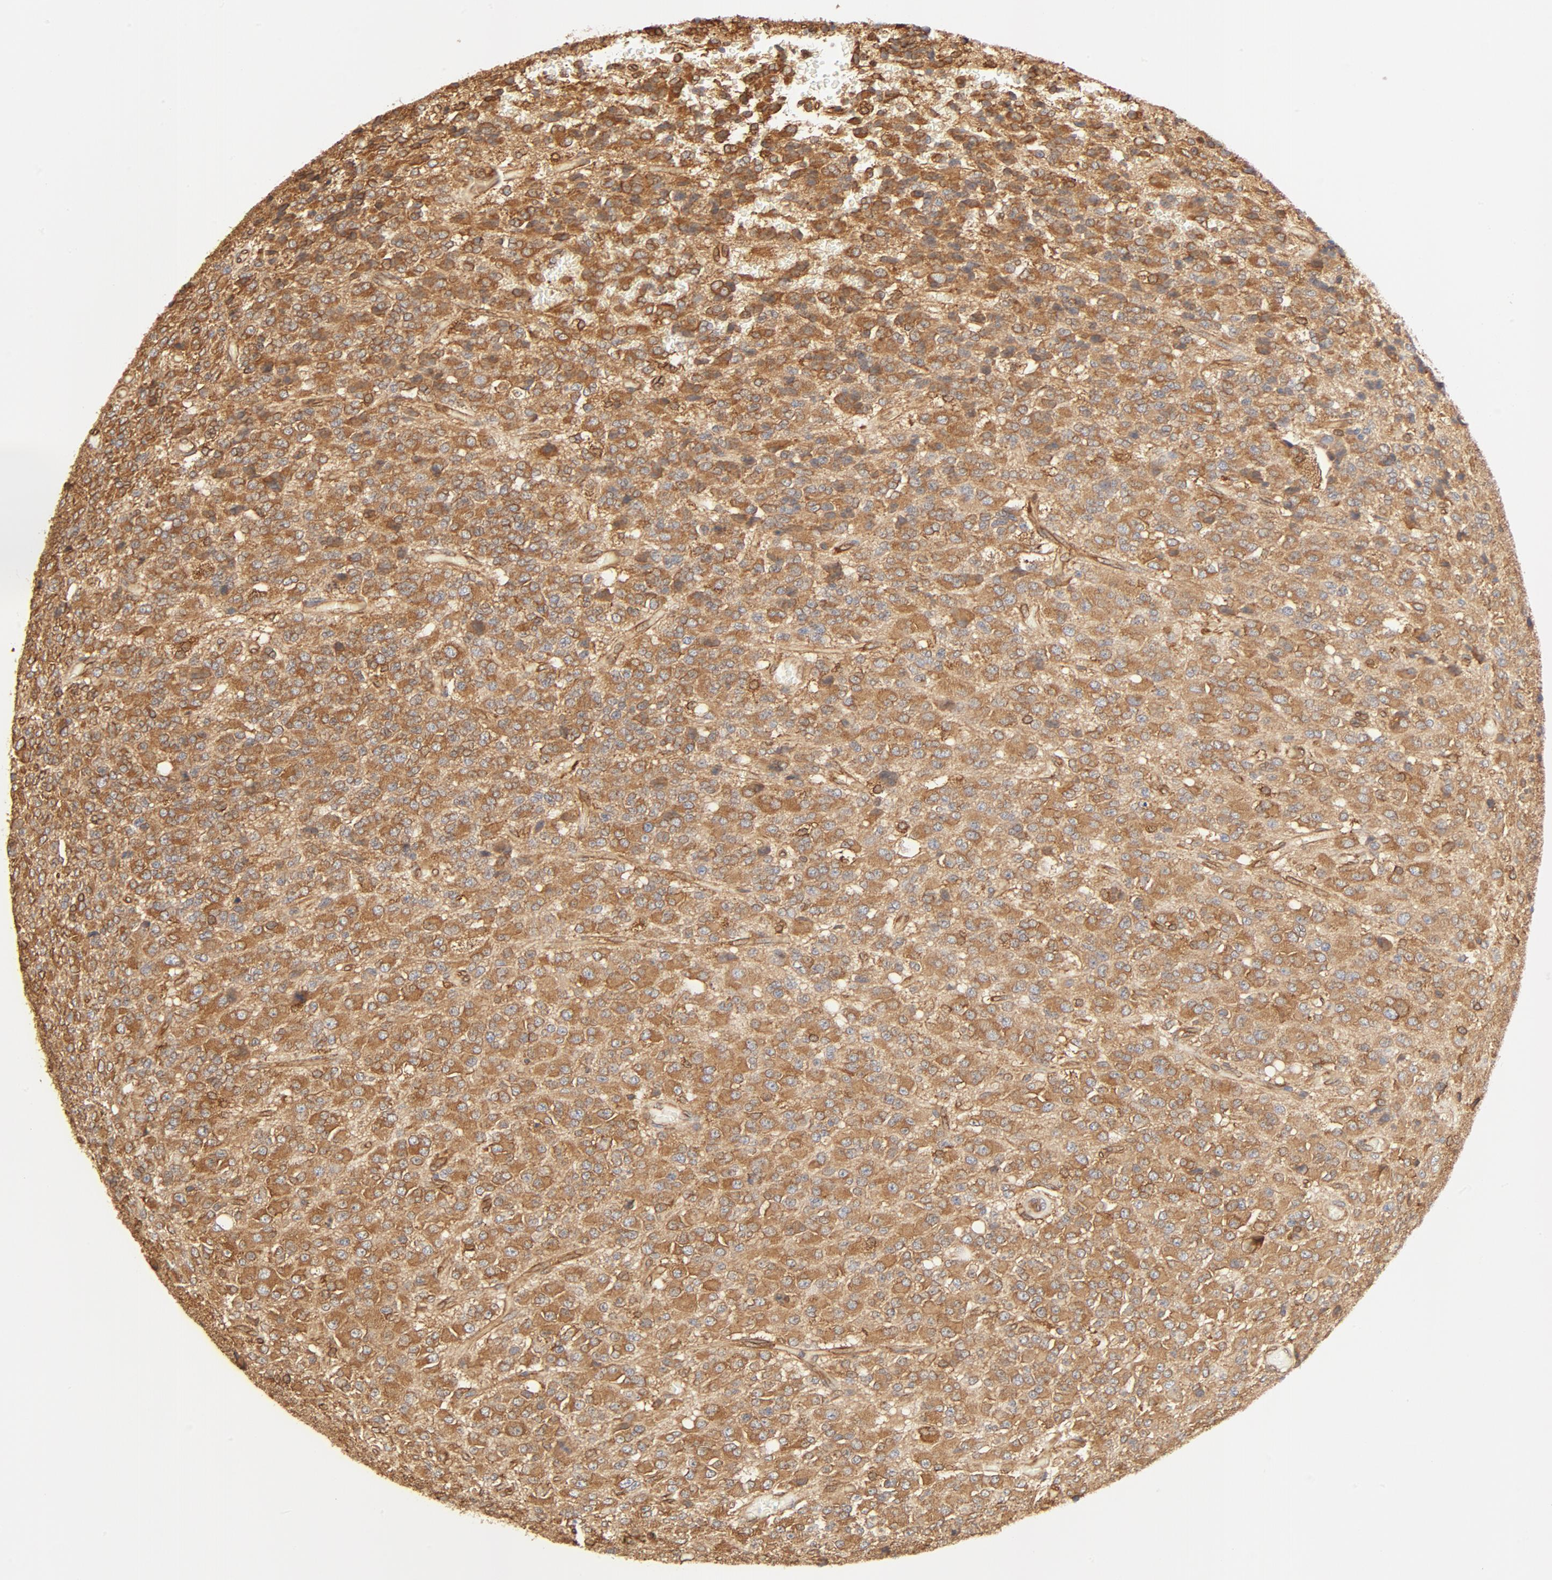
{"staining": {"intensity": "moderate", "quantity": ">75%", "location": "cytoplasmic/membranous"}, "tissue": "glioma", "cell_type": "Tumor cells", "image_type": "cancer", "snomed": [{"axis": "morphology", "description": "Glioma, malignant, High grade"}, {"axis": "topography", "description": "pancreas cauda"}], "caption": "IHC photomicrograph of malignant glioma (high-grade) stained for a protein (brown), which reveals medium levels of moderate cytoplasmic/membranous staining in approximately >75% of tumor cells.", "gene": "BCAP31", "patient": {"sex": "male", "age": 60}}